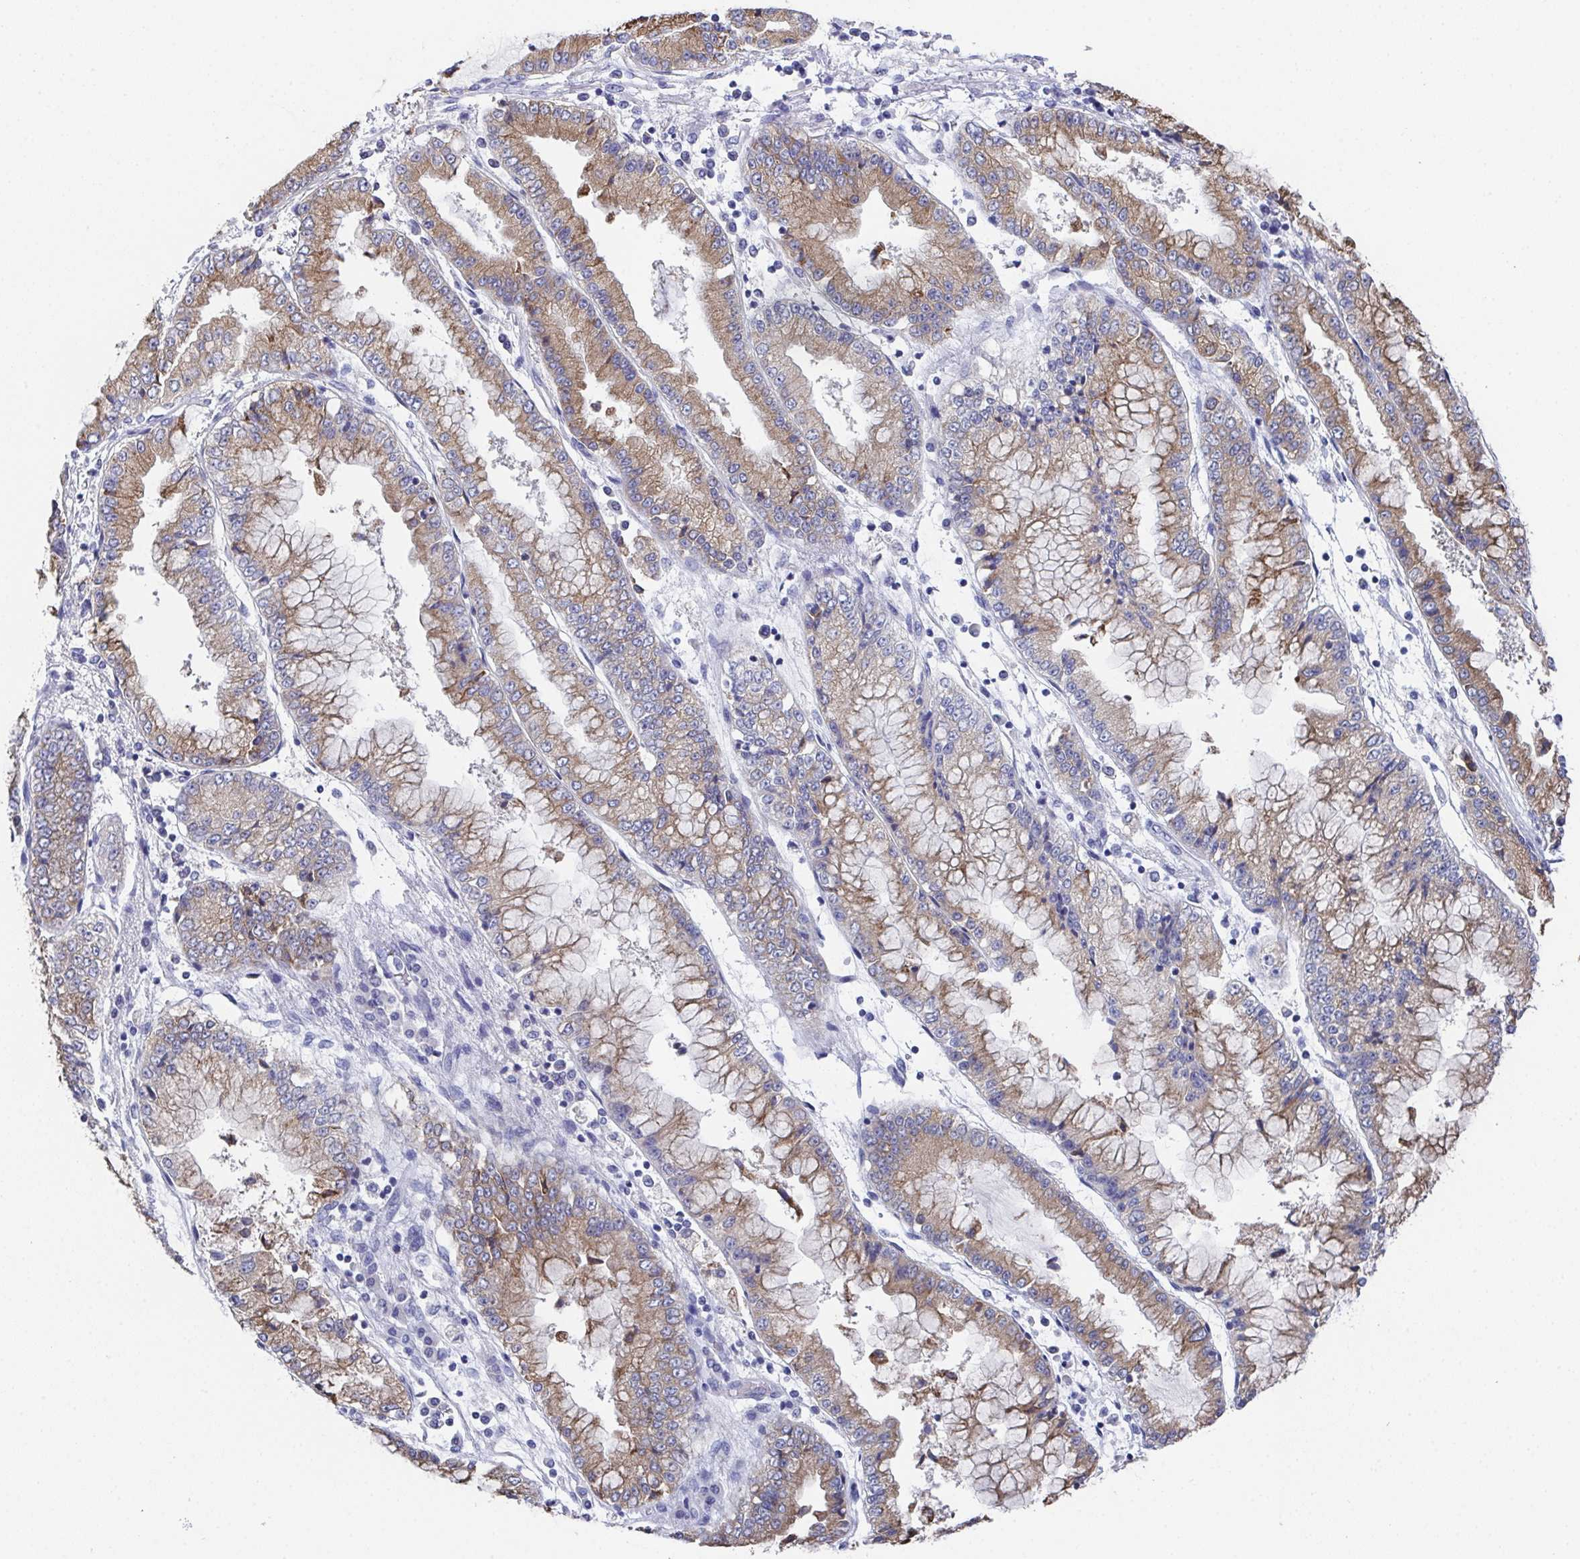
{"staining": {"intensity": "moderate", "quantity": ">75%", "location": "cytoplasmic/membranous"}, "tissue": "stomach cancer", "cell_type": "Tumor cells", "image_type": "cancer", "snomed": [{"axis": "morphology", "description": "Adenocarcinoma, NOS"}, {"axis": "topography", "description": "Stomach, upper"}], "caption": "Human adenocarcinoma (stomach) stained with a brown dye shows moderate cytoplasmic/membranous positive positivity in approximately >75% of tumor cells.", "gene": "SSC4D", "patient": {"sex": "female", "age": 74}}